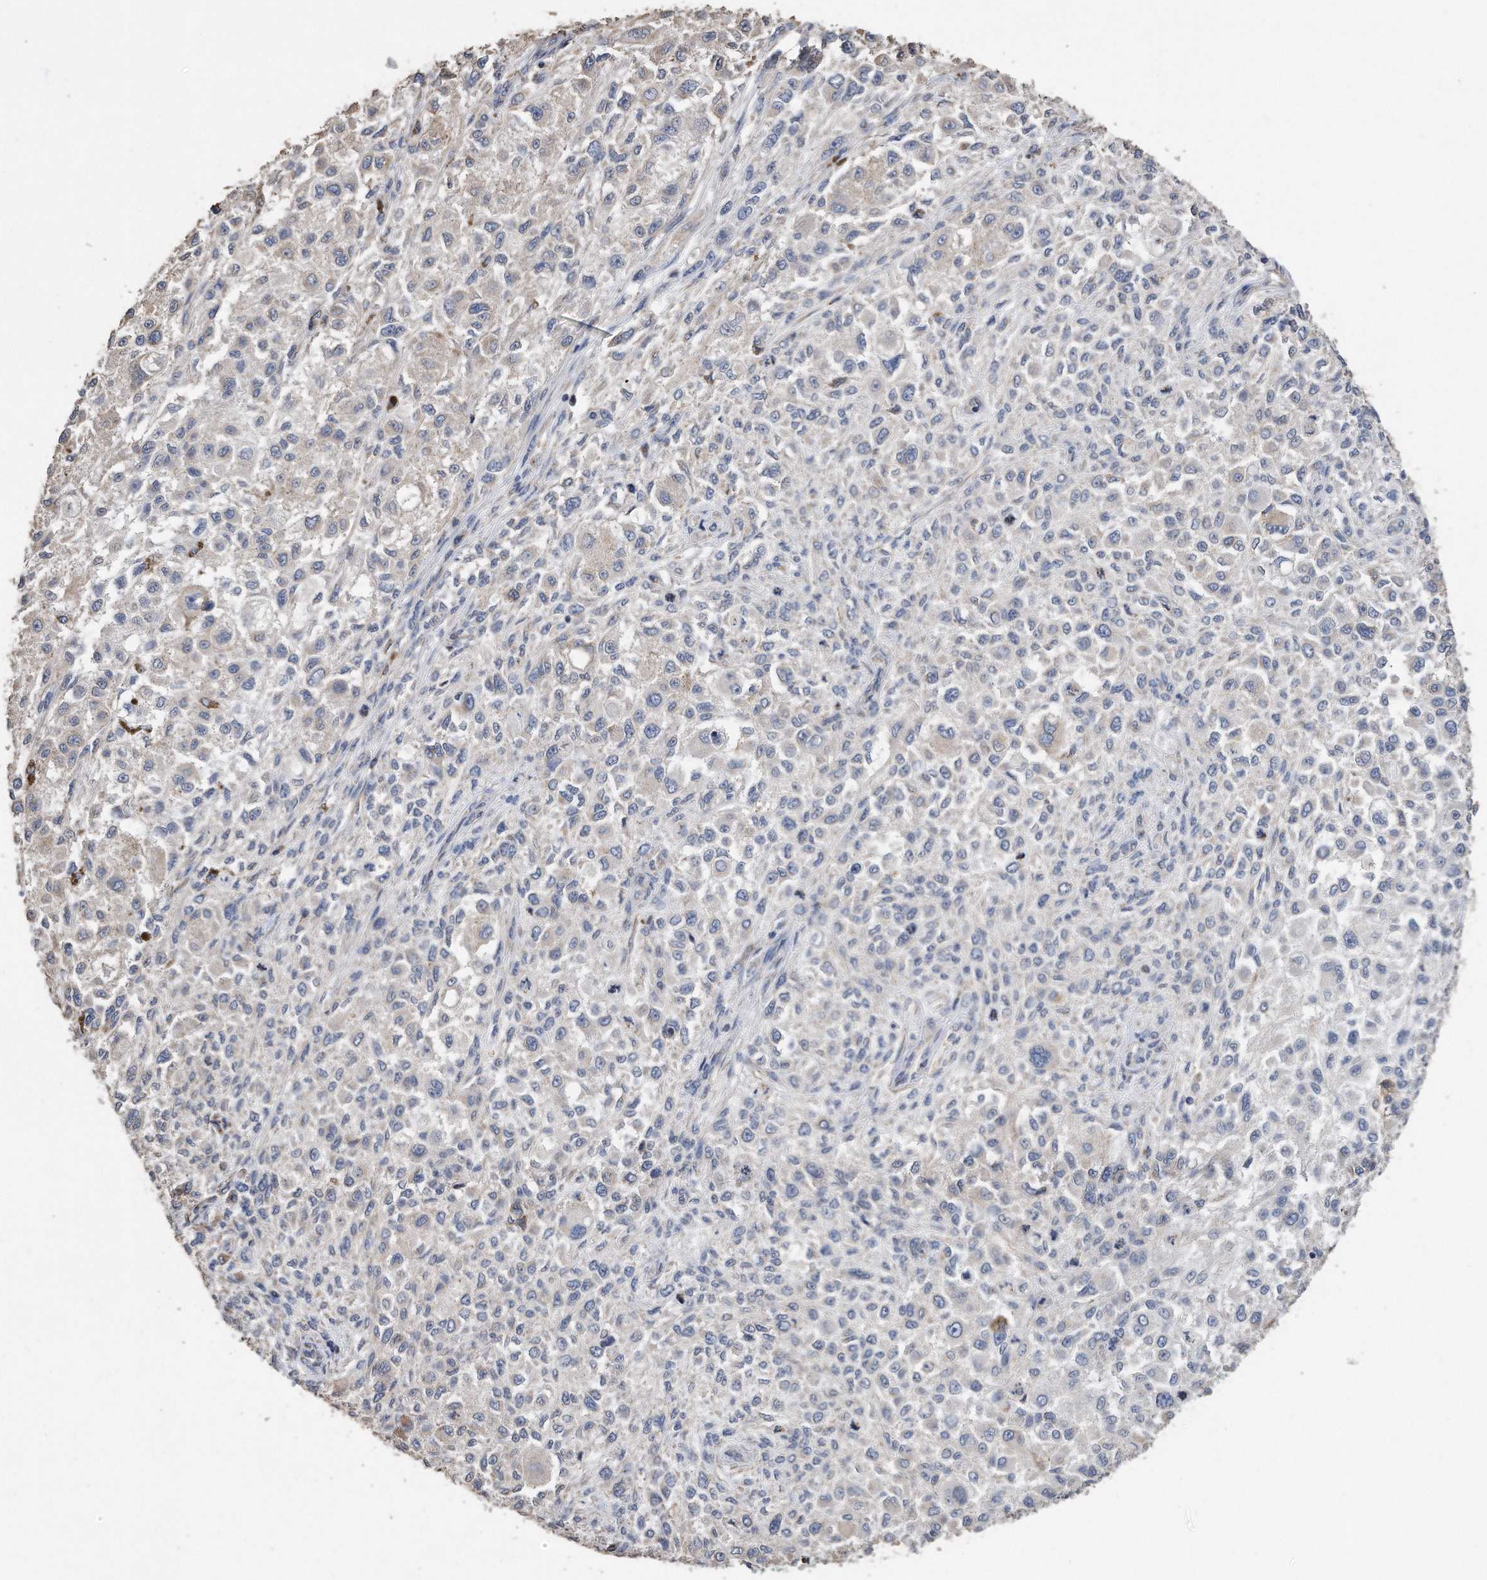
{"staining": {"intensity": "negative", "quantity": "none", "location": "none"}, "tissue": "melanoma", "cell_type": "Tumor cells", "image_type": "cancer", "snomed": [{"axis": "morphology", "description": "Necrosis, NOS"}, {"axis": "morphology", "description": "Malignant melanoma, NOS"}, {"axis": "topography", "description": "Skin"}], "caption": "High magnification brightfield microscopy of melanoma stained with DAB (3,3'-diaminobenzidine) (brown) and counterstained with hematoxylin (blue): tumor cells show no significant staining. Nuclei are stained in blue.", "gene": "CDCP1", "patient": {"sex": "female", "age": 87}}